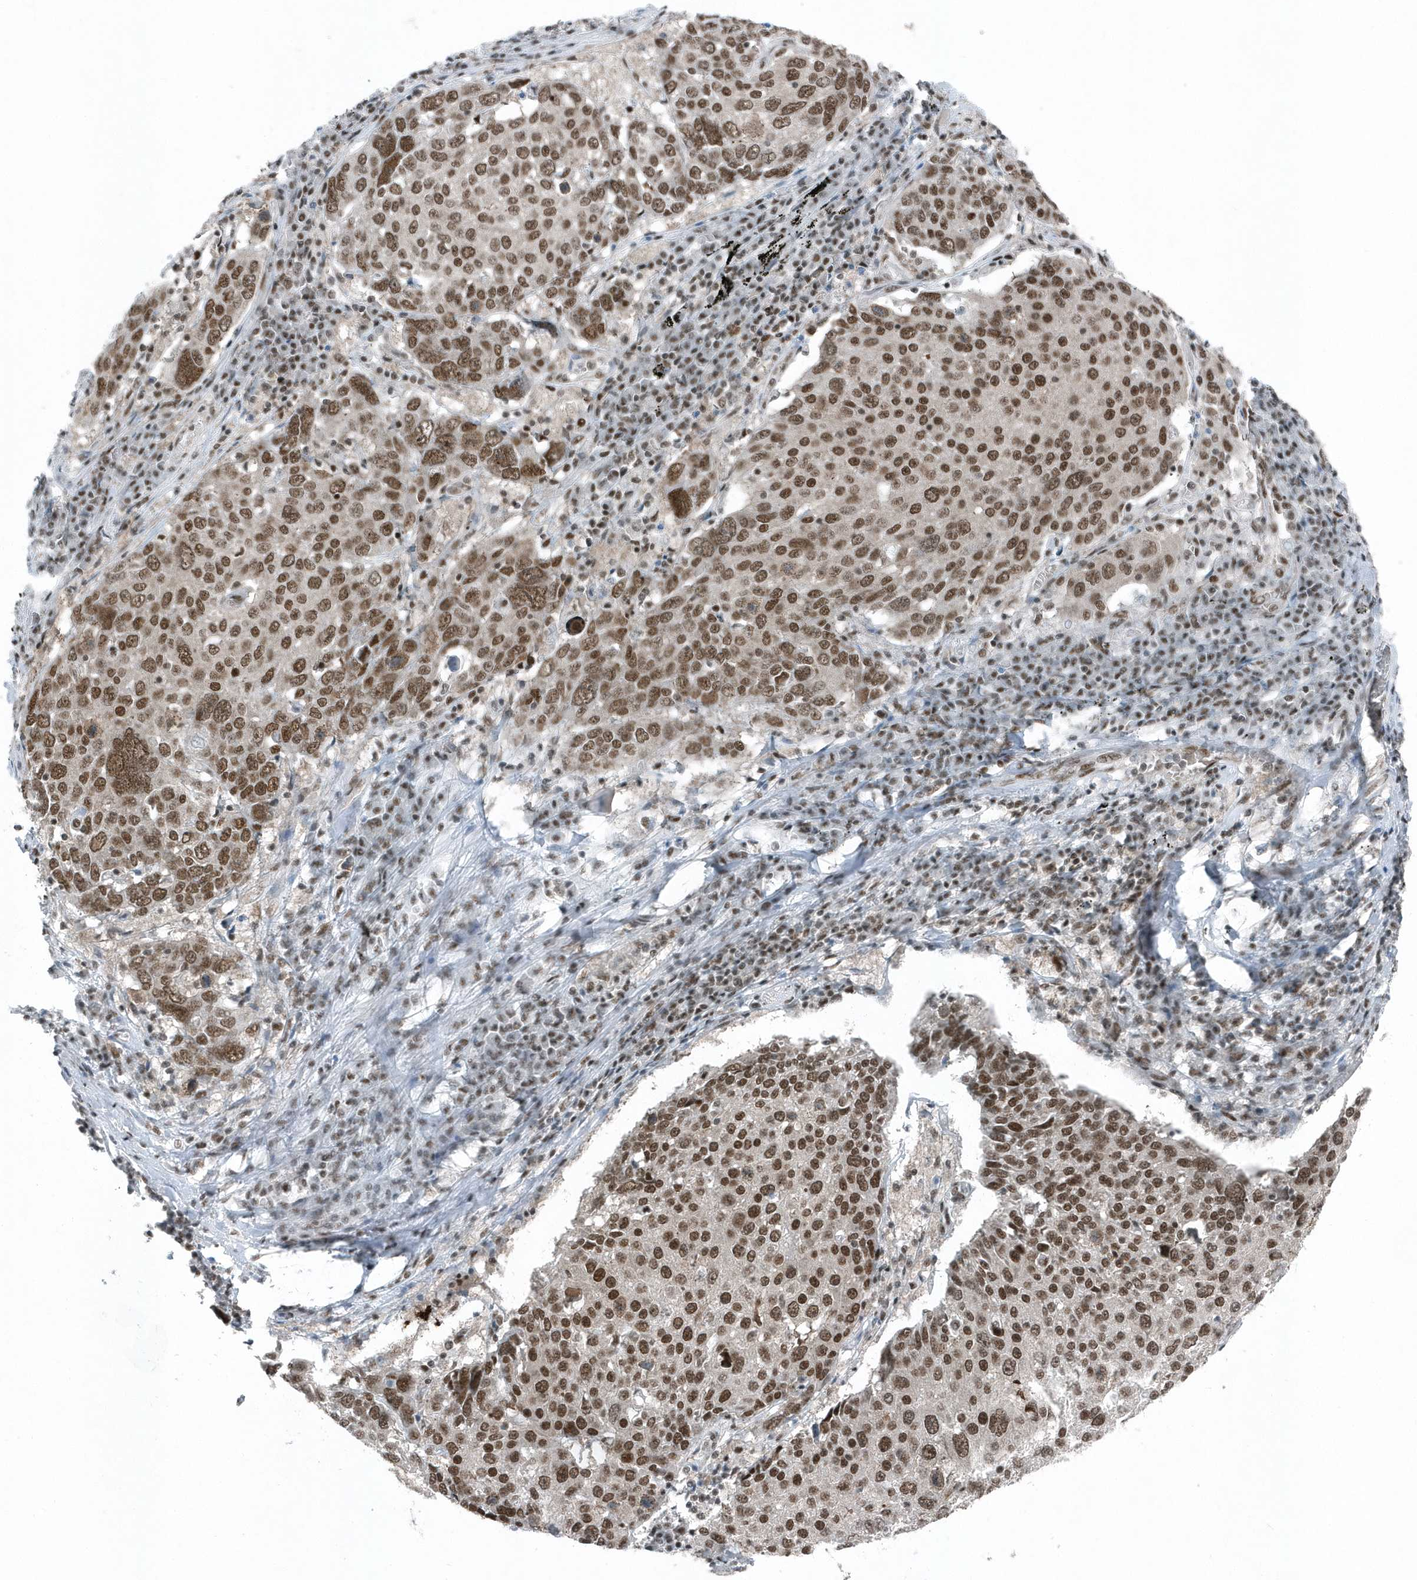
{"staining": {"intensity": "moderate", "quantity": ">75%", "location": "nuclear"}, "tissue": "lung cancer", "cell_type": "Tumor cells", "image_type": "cancer", "snomed": [{"axis": "morphology", "description": "Squamous cell carcinoma, NOS"}, {"axis": "topography", "description": "Lung"}], "caption": "There is medium levels of moderate nuclear expression in tumor cells of squamous cell carcinoma (lung), as demonstrated by immunohistochemical staining (brown color).", "gene": "YTHDC1", "patient": {"sex": "male", "age": 65}}